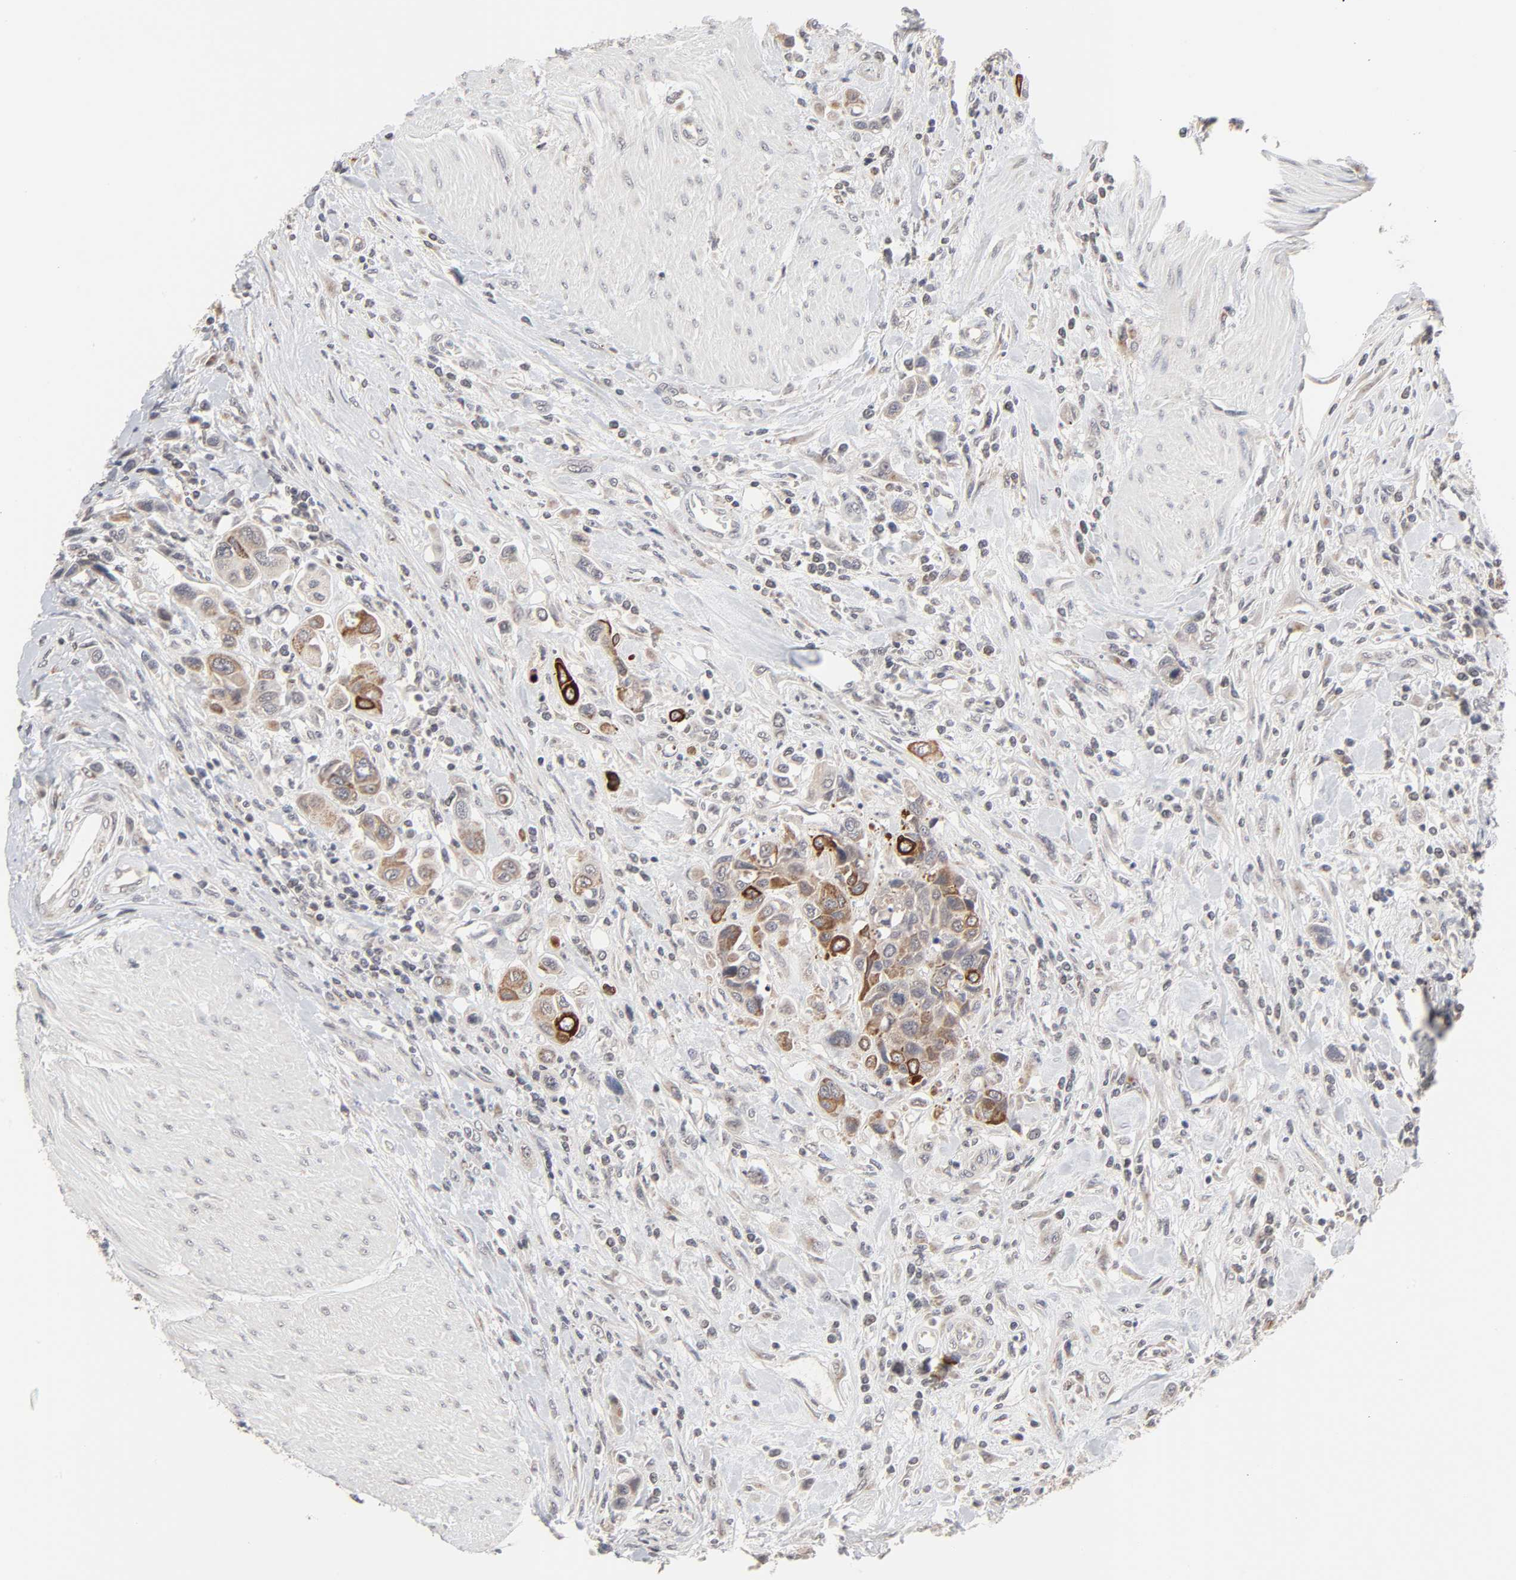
{"staining": {"intensity": "strong", "quantity": ">75%", "location": "cytoplasmic/membranous"}, "tissue": "urothelial cancer", "cell_type": "Tumor cells", "image_type": "cancer", "snomed": [{"axis": "morphology", "description": "Urothelial carcinoma, High grade"}, {"axis": "topography", "description": "Urinary bladder"}], "caption": "Tumor cells exhibit strong cytoplasmic/membranous staining in about >75% of cells in high-grade urothelial carcinoma. Nuclei are stained in blue.", "gene": "AUH", "patient": {"sex": "male", "age": 50}}